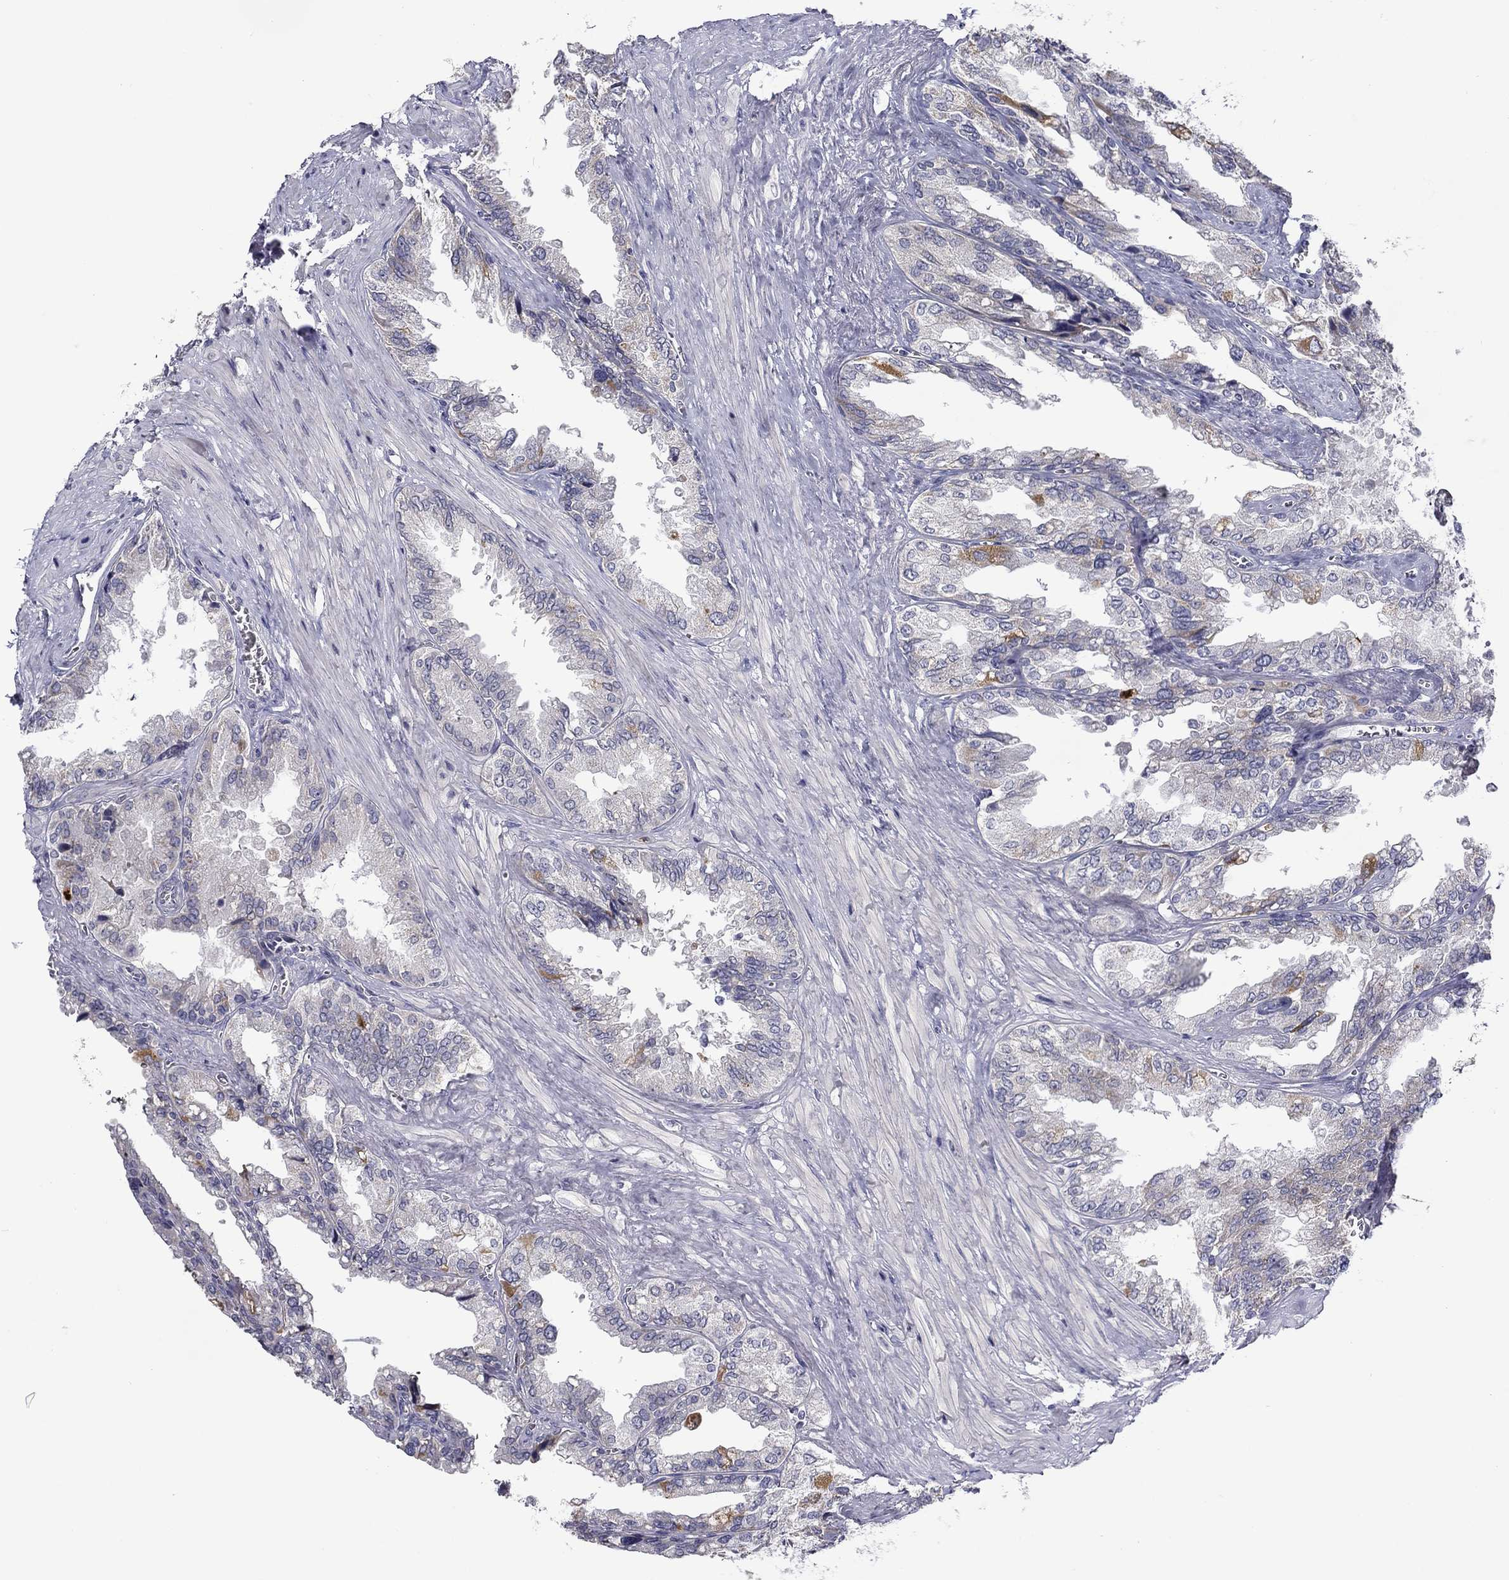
{"staining": {"intensity": "moderate", "quantity": "<25%", "location": "cytoplasmic/membranous"}, "tissue": "seminal vesicle", "cell_type": "Glandular cells", "image_type": "normal", "snomed": [{"axis": "morphology", "description": "Normal tissue, NOS"}, {"axis": "topography", "description": "Seminal veicle"}], "caption": "Moderate cytoplasmic/membranous expression for a protein is present in approximately <25% of glandular cells of unremarkable seminal vesicle using IHC.", "gene": "SPATA7", "patient": {"sex": "male", "age": 67}}